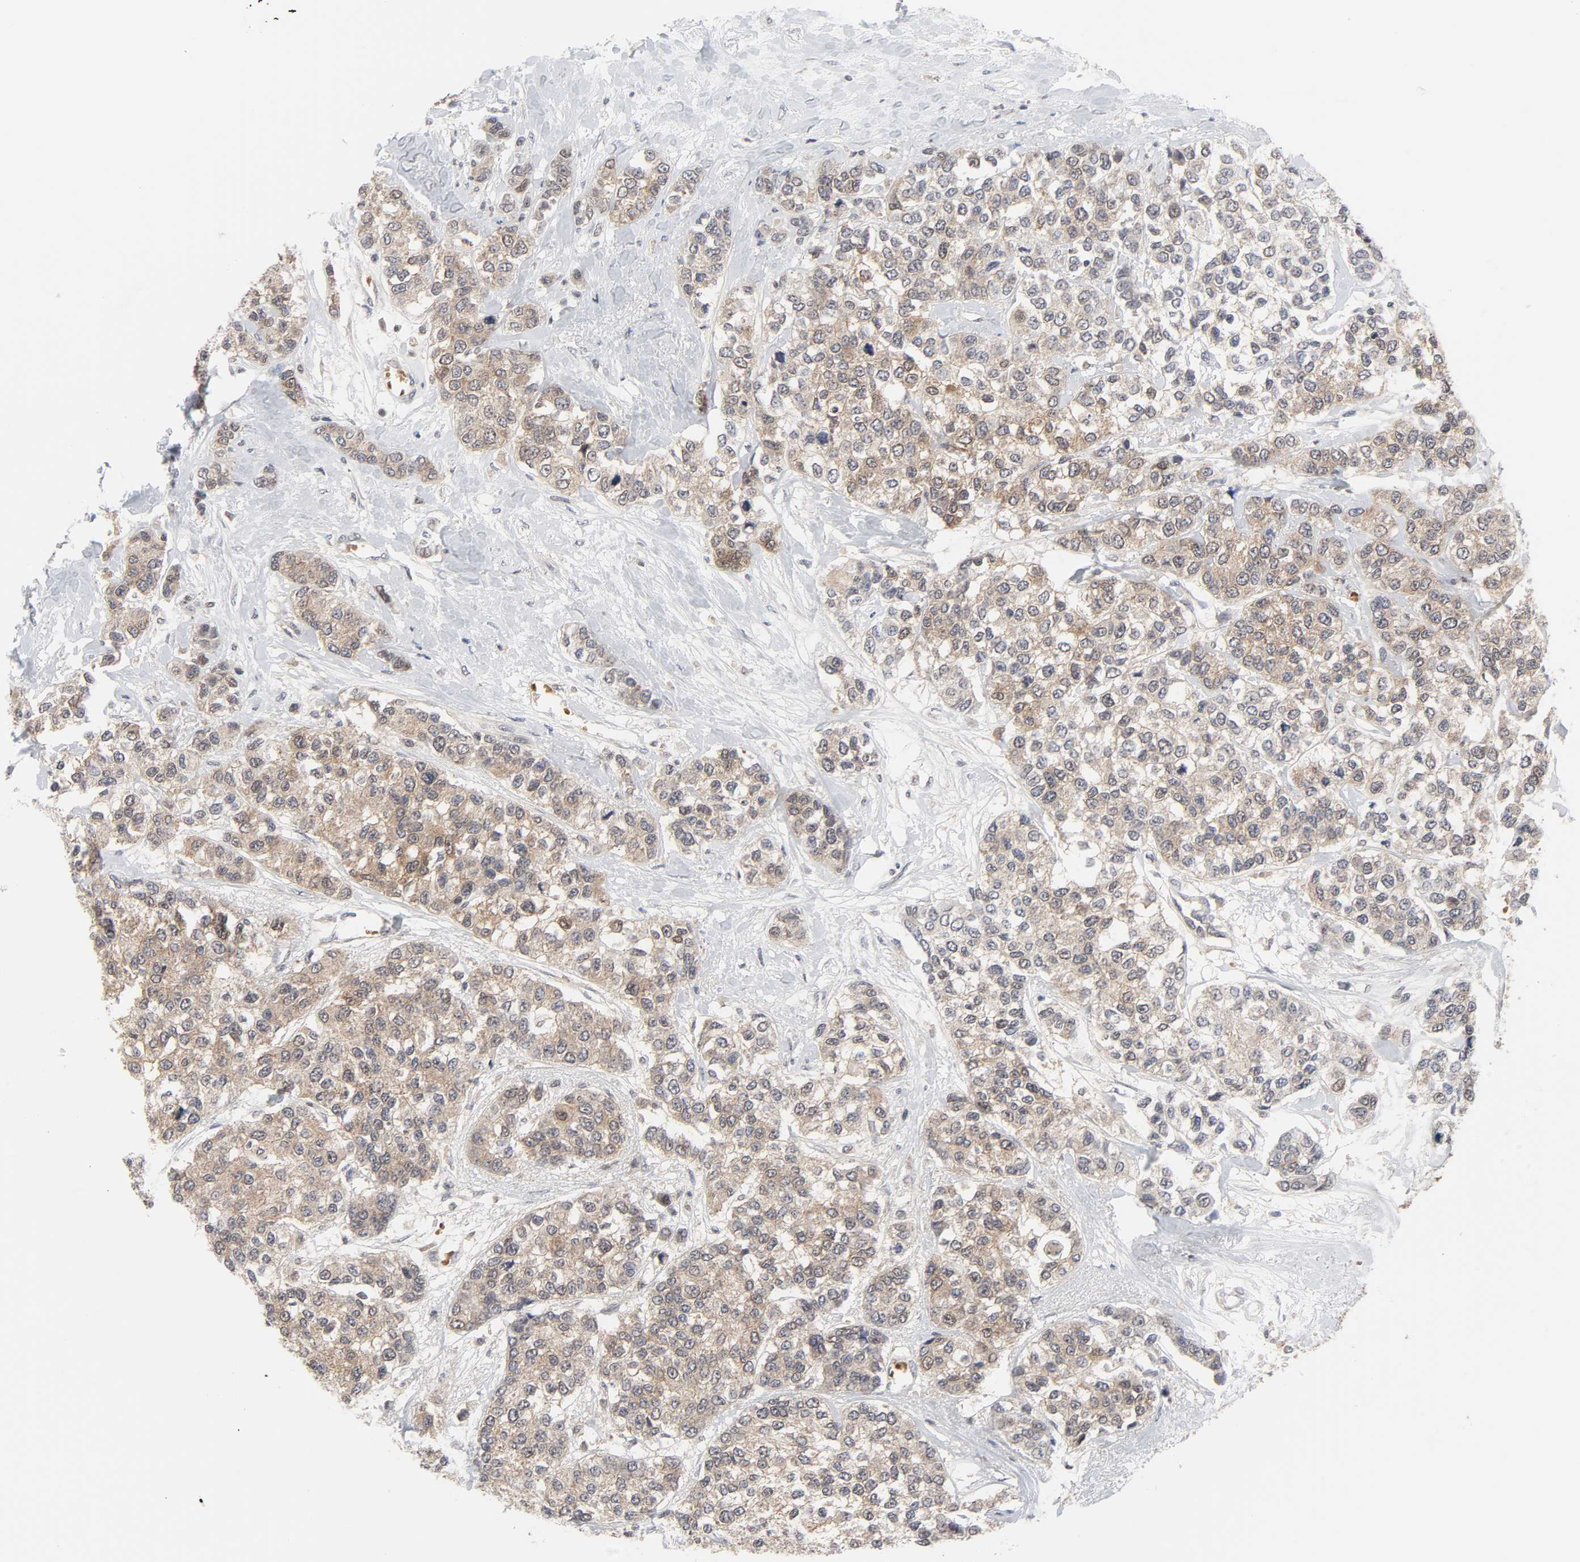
{"staining": {"intensity": "weak", "quantity": ">75%", "location": "cytoplasmic/membranous"}, "tissue": "breast cancer", "cell_type": "Tumor cells", "image_type": "cancer", "snomed": [{"axis": "morphology", "description": "Duct carcinoma"}, {"axis": "topography", "description": "Breast"}], "caption": "The histopathology image displays a brown stain indicating the presence of a protein in the cytoplasmic/membranous of tumor cells in intraductal carcinoma (breast).", "gene": "PRDX1", "patient": {"sex": "female", "age": 51}}